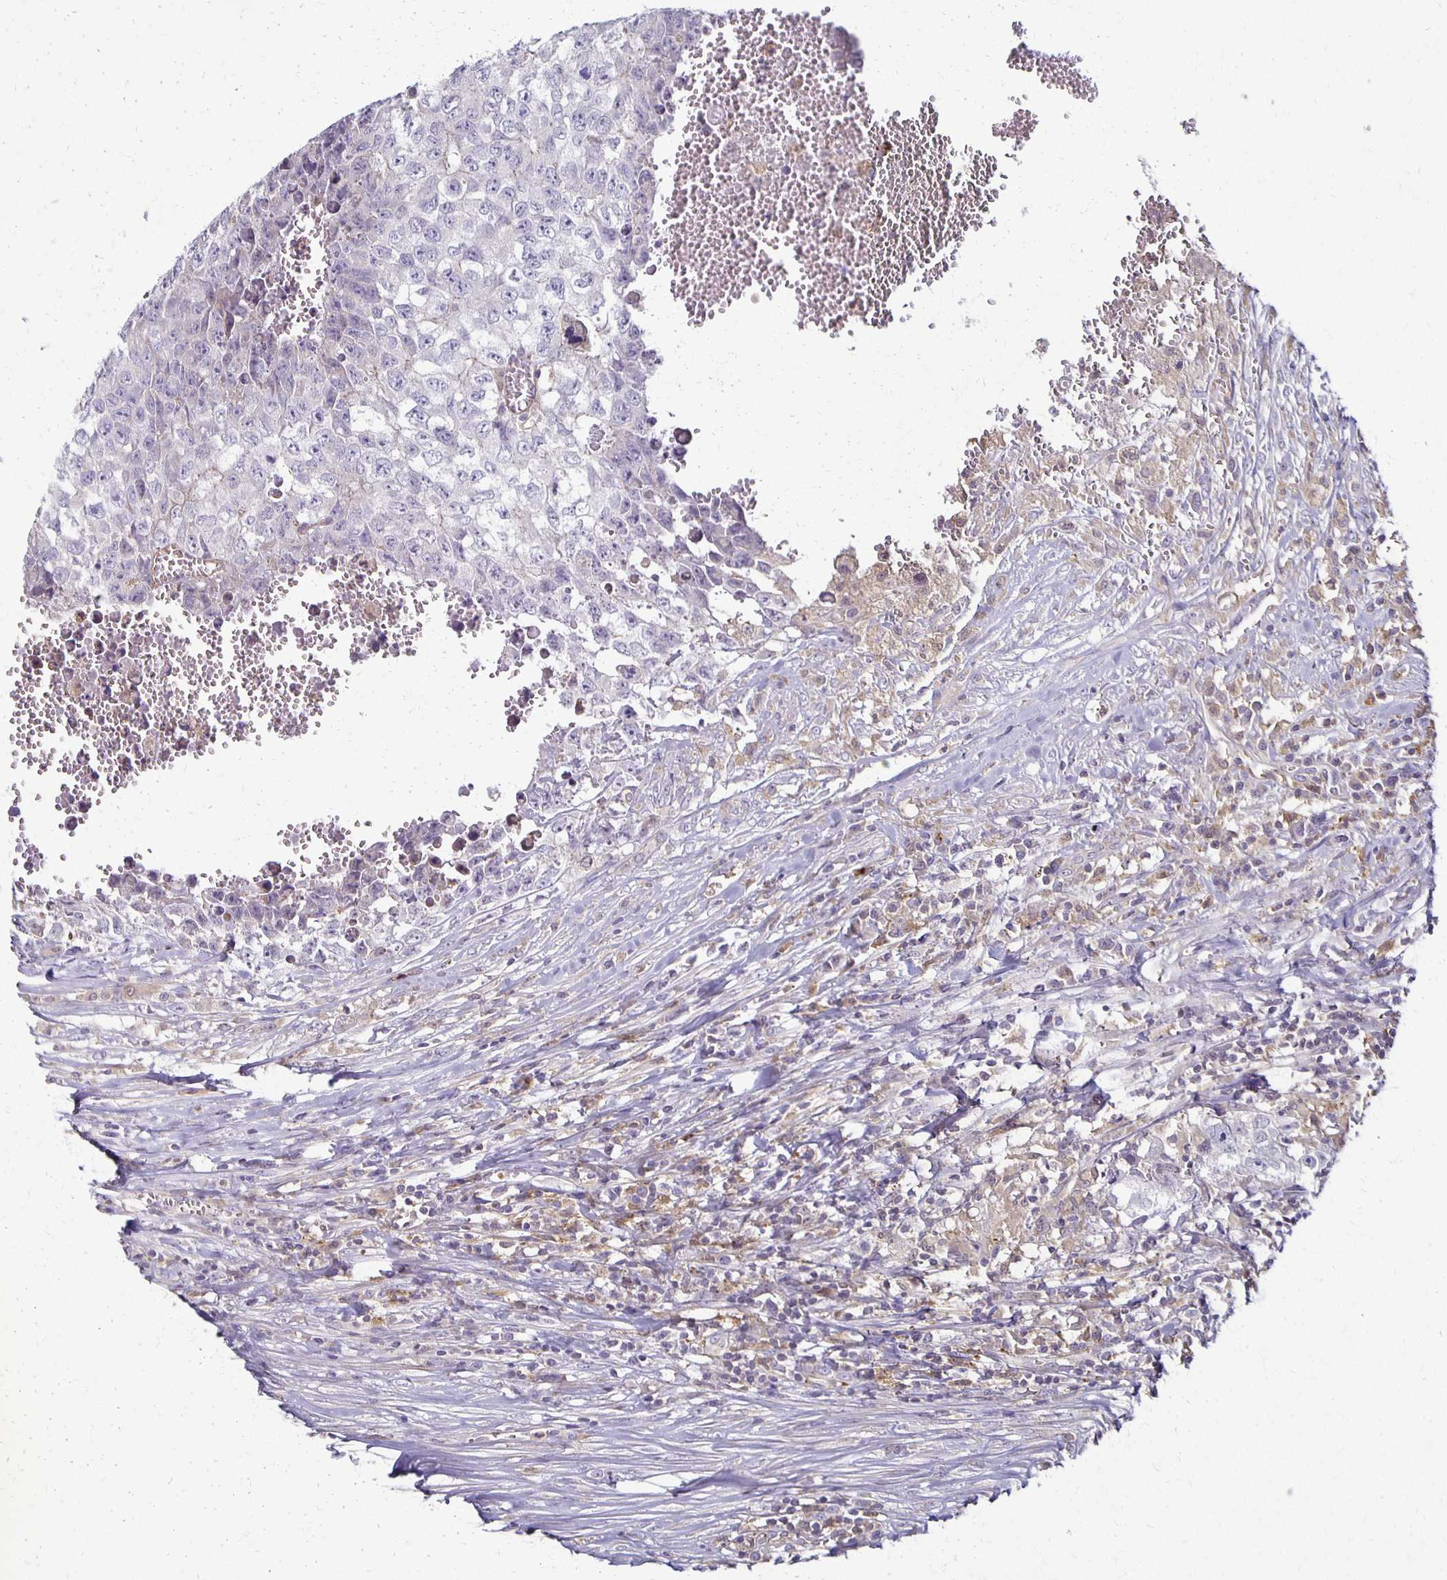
{"staining": {"intensity": "negative", "quantity": "none", "location": "none"}, "tissue": "testis cancer", "cell_type": "Tumor cells", "image_type": "cancer", "snomed": [{"axis": "morphology", "description": "Carcinoma, Embryonal, NOS"}, {"axis": "morphology", "description": "Teratoma, malignant, NOS"}, {"axis": "topography", "description": "Testis"}], "caption": "Embryonal carcinoma (testis) stained for a protein using immunohistochemistry reveals no expression tumor cells.", "gene": "GPX4", "patient": {"sex": "male", "age": 24}}